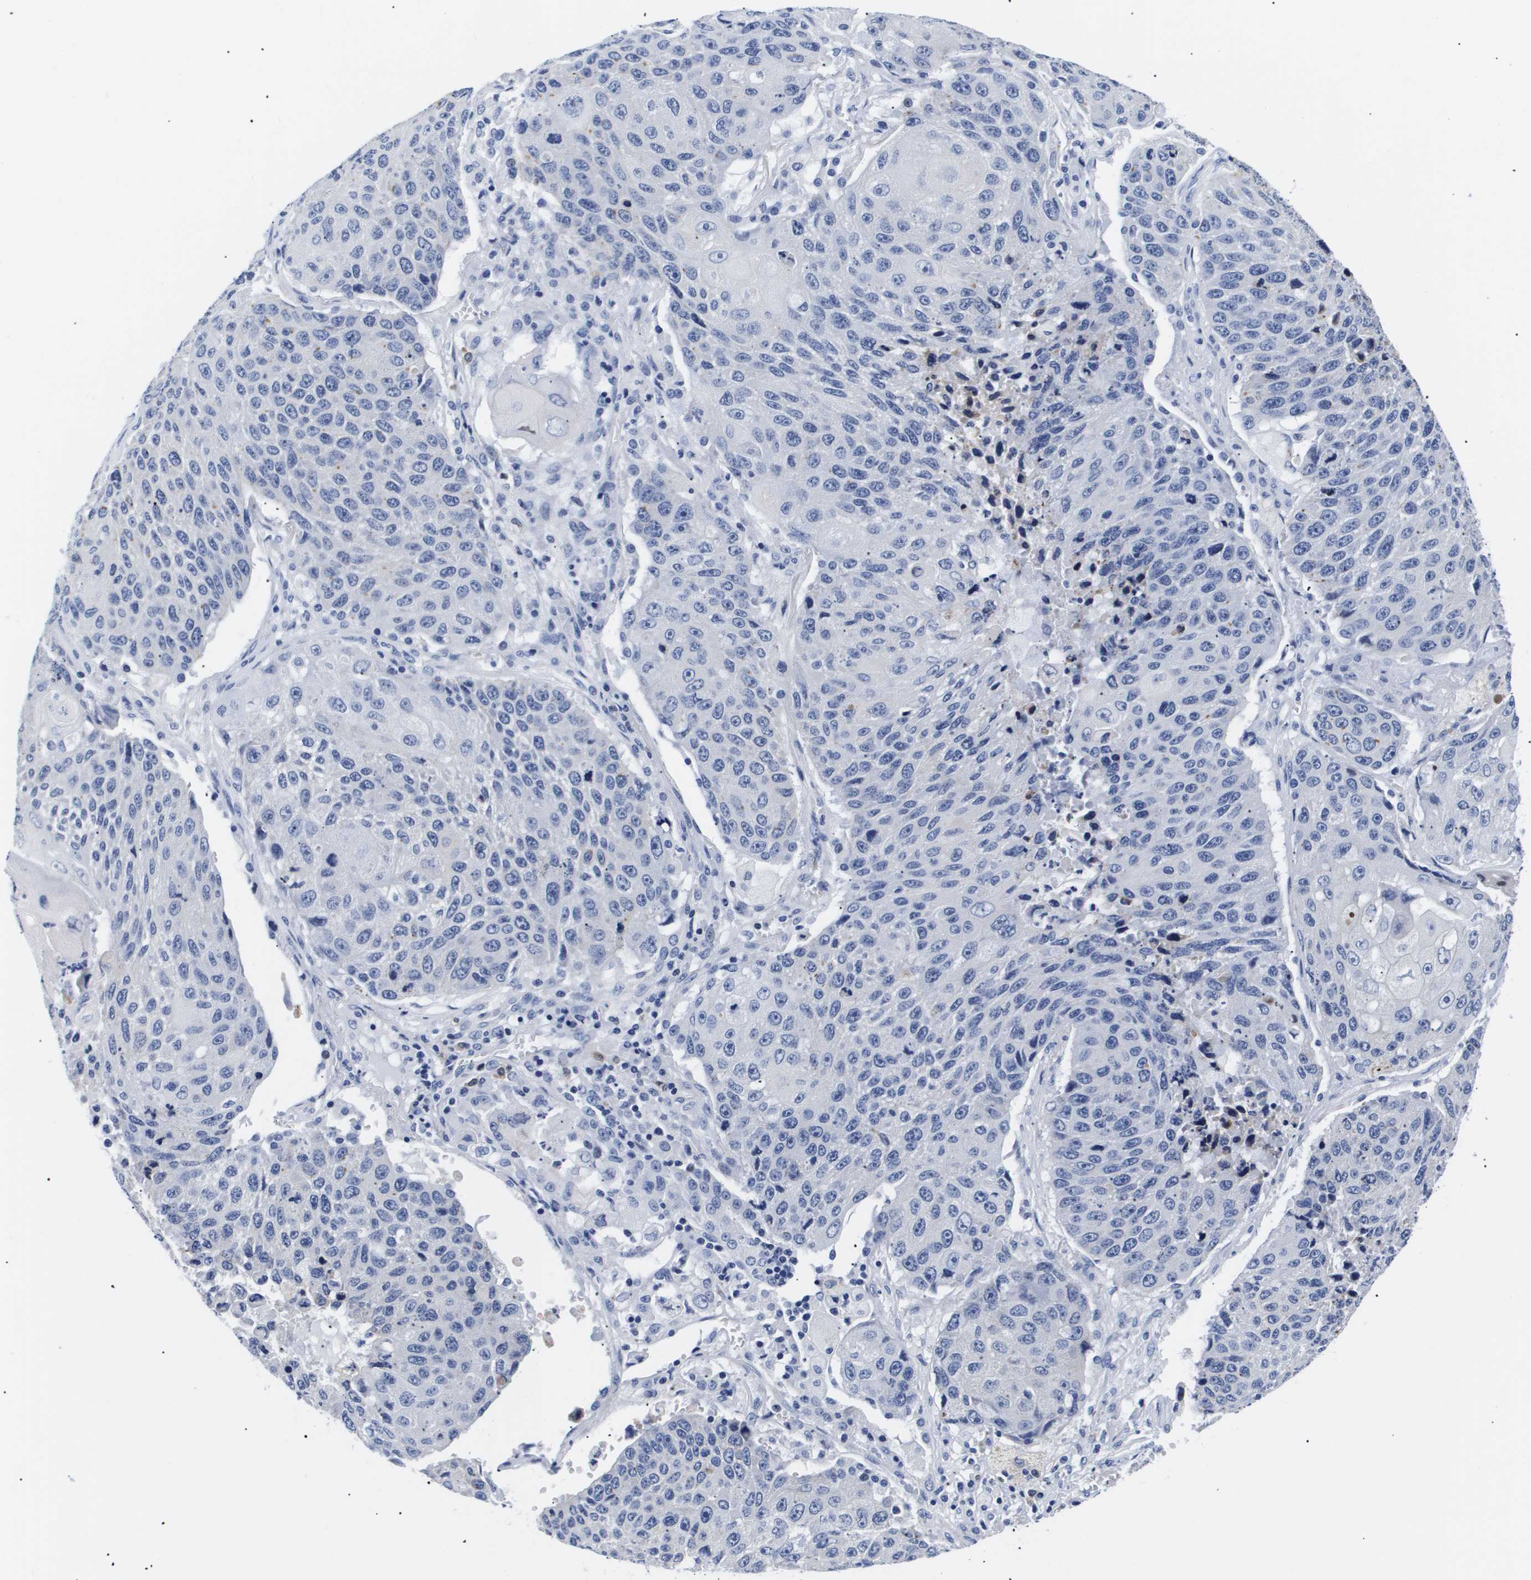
{"staining": {"intensity": "negative", "quantity": "none", "location": "none"}, "tissue": "lung cancer", "cell_type": "Tumor cells", "image_type": "cancer", "snomed": [{"axis": "morphology", "description": "Squamous cell carcinoma, NOS"}, {"axis": "topography", "description": "Lung"}], "caption": "Image shows no protein expression in tumor cells of lung squamous cell carcinoma tissue. (Brightfield microscopy of DAB immunohistochemistry at high magnification).", "gene": "SHD", "patient": {"sex": "male", "age": 61}}